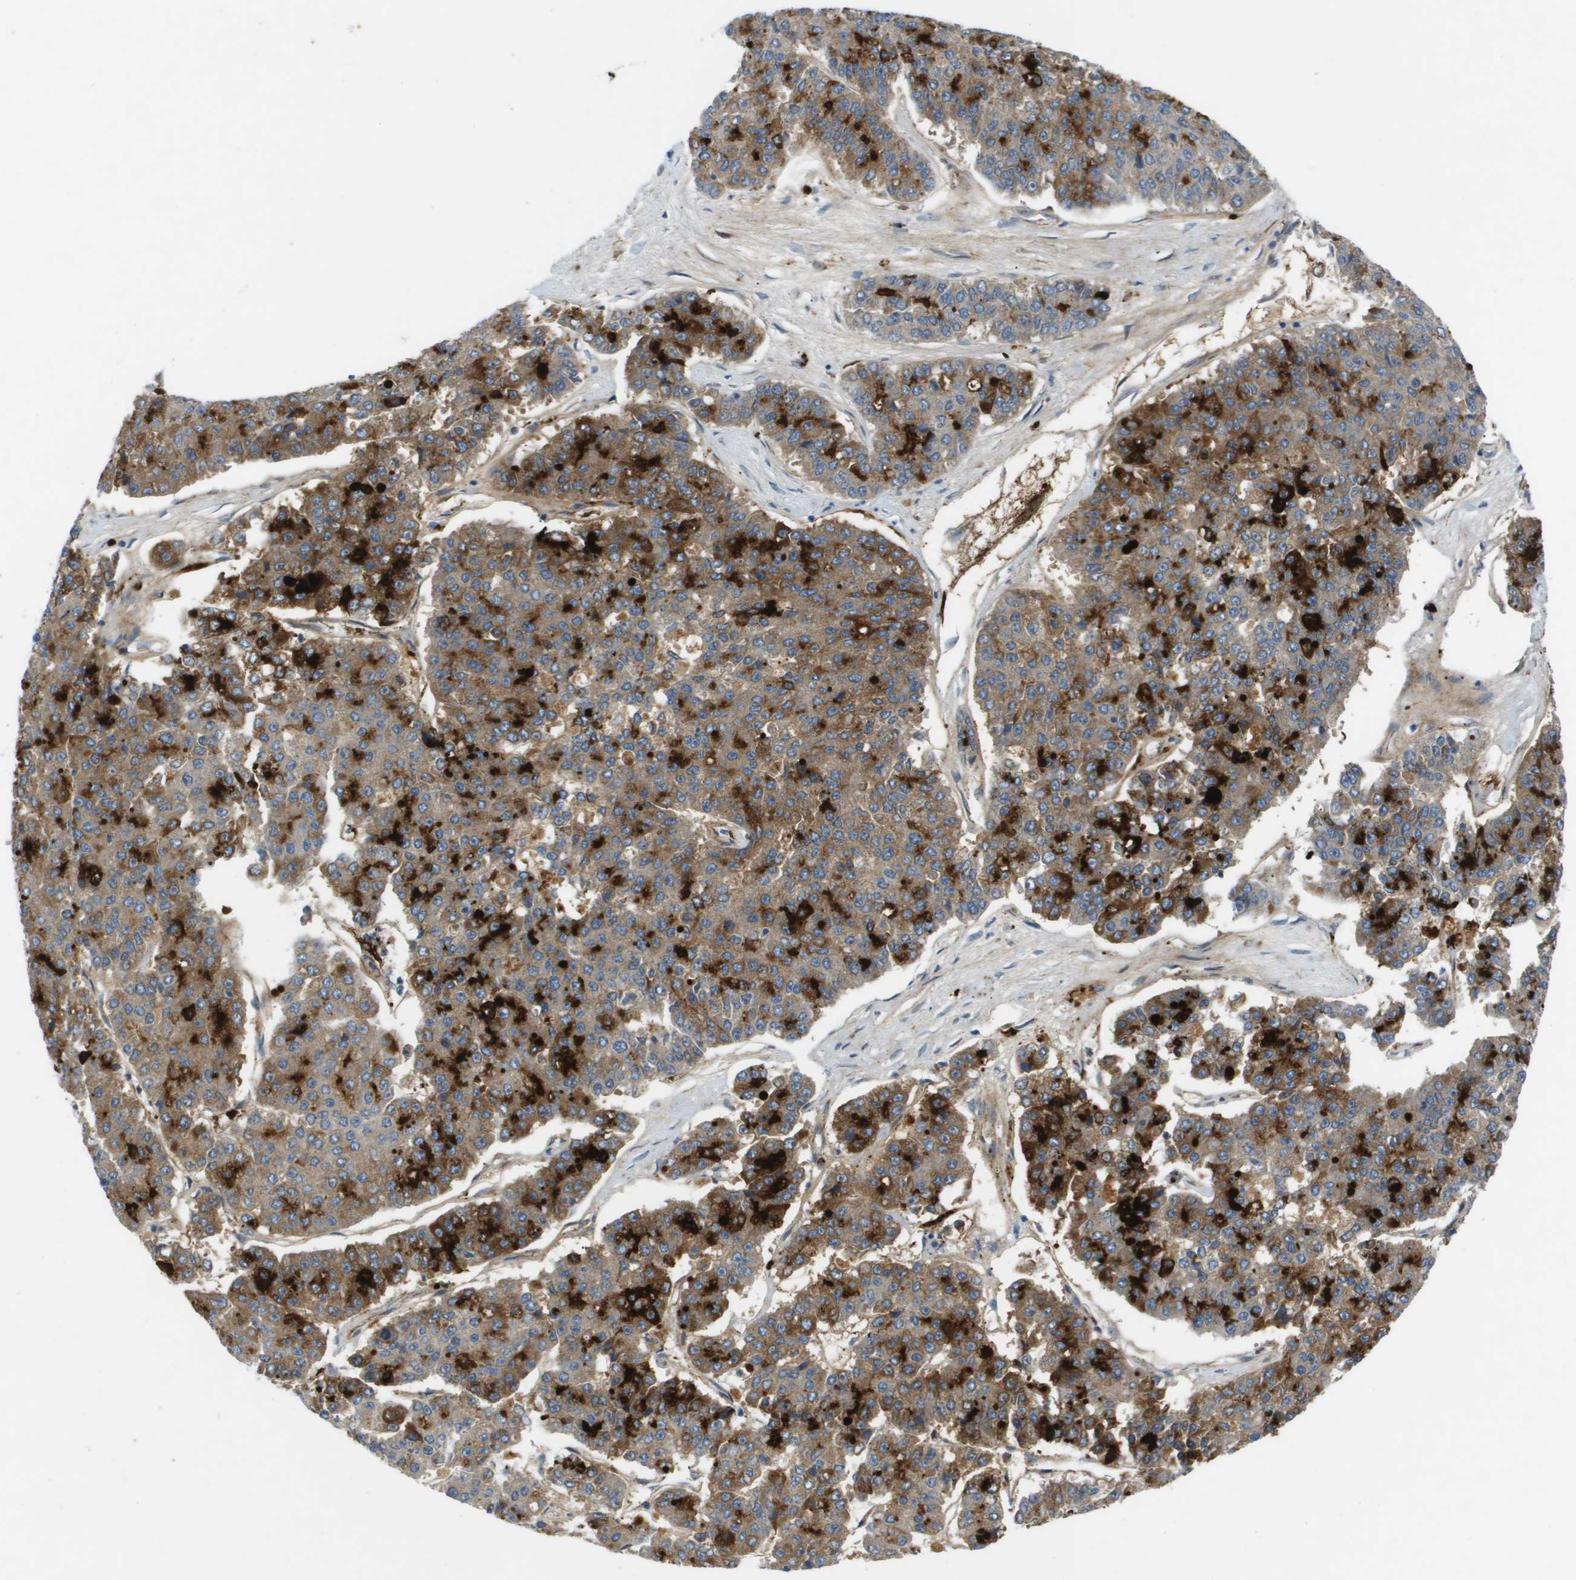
{"staining": {"intensity": "moderate", "quantity": "25%-75%", "location": "cytoplasmic/membranous"}, "tissue": "pancreatic cancer", "cell_type": "Tumor cells", "image_type": "cancer", "snomed": [{"axis": "morphology", "description": "Adenocarcinoma, NOS"}, {"axis": "topography", "description": "Pancreas"}], "caption": "DAB immunohistochemical staining of human pancreatic cancer displays moderate cytoplasmic/membranous protein staining in about 25%-75% of tumor cells. The staining was performed using DAB to visualize the protein expression in brown, while the nuclei were stained in blue with hematoxylin (Magnification: 20x).", "gene": "VTN", "patient": {"sex": "male", "age": 50}}